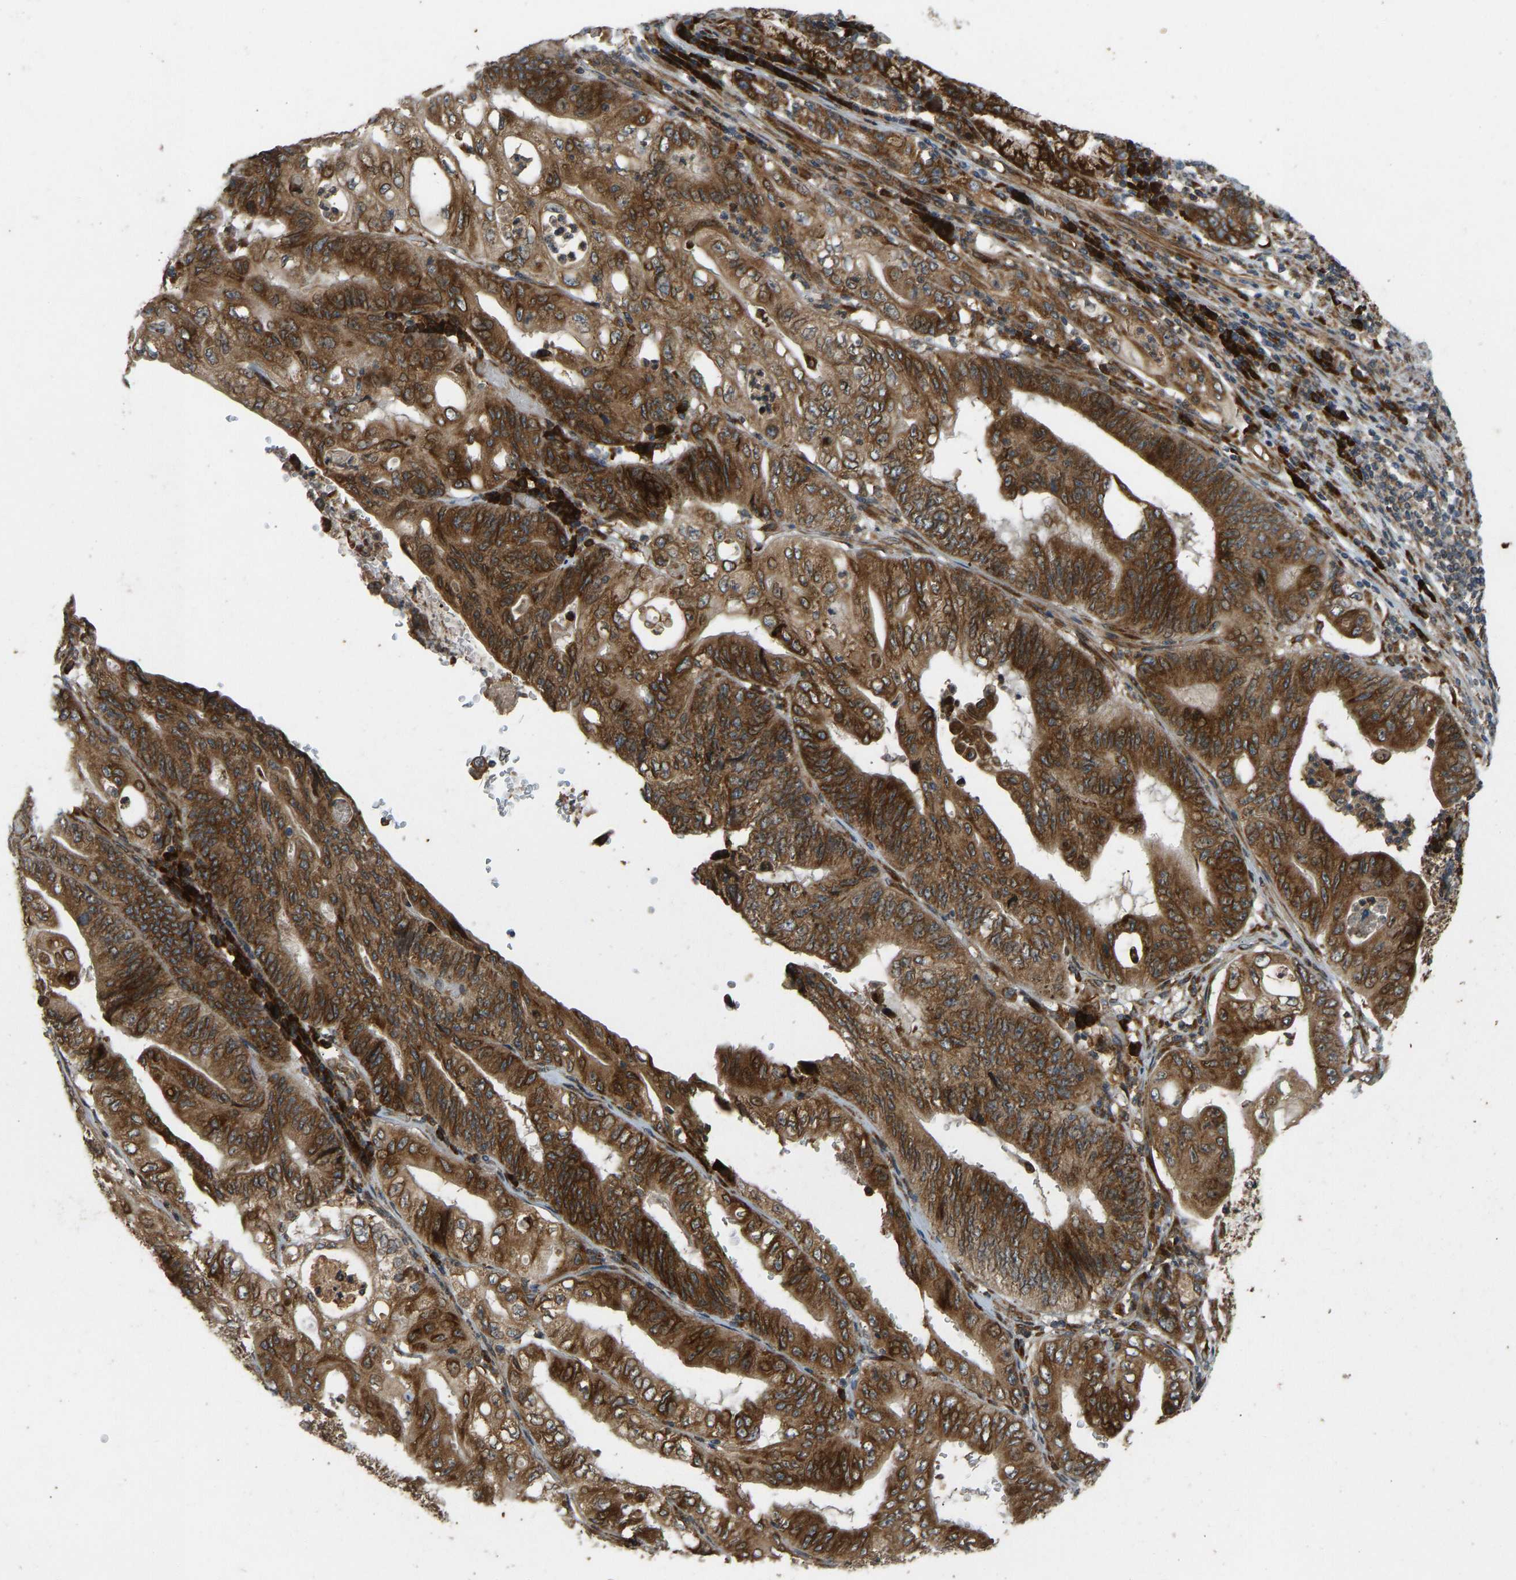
{"staining": {"intensity": "strong", "quantity": ">75%", "location": "cytoplasmic/membranous"}, "tissue": "stomach cancer", "cell_type": "Tumor cells", "image_type": "cancer", "snomed": [{"axis": "morphology", "description": "Adenocarcinoma, NOS"}, {"axis": "topography", "description": "Stomach"}], "caption": "IHC staining of adenocarcinoma (stomach), which demonstrates high levels of strong cytoplasmic/membranous expression in about >75% of tumor cells indicating strong cytoplasmic/membranous protein expression. The staining was performed using DAB (3,3'-diaminobenzidine) (brown) for protein detection and nuclei were counterstained in hematoxylin (blue).", "gene": "RPN2", "patient": {"sex": "female", "age": 73}}